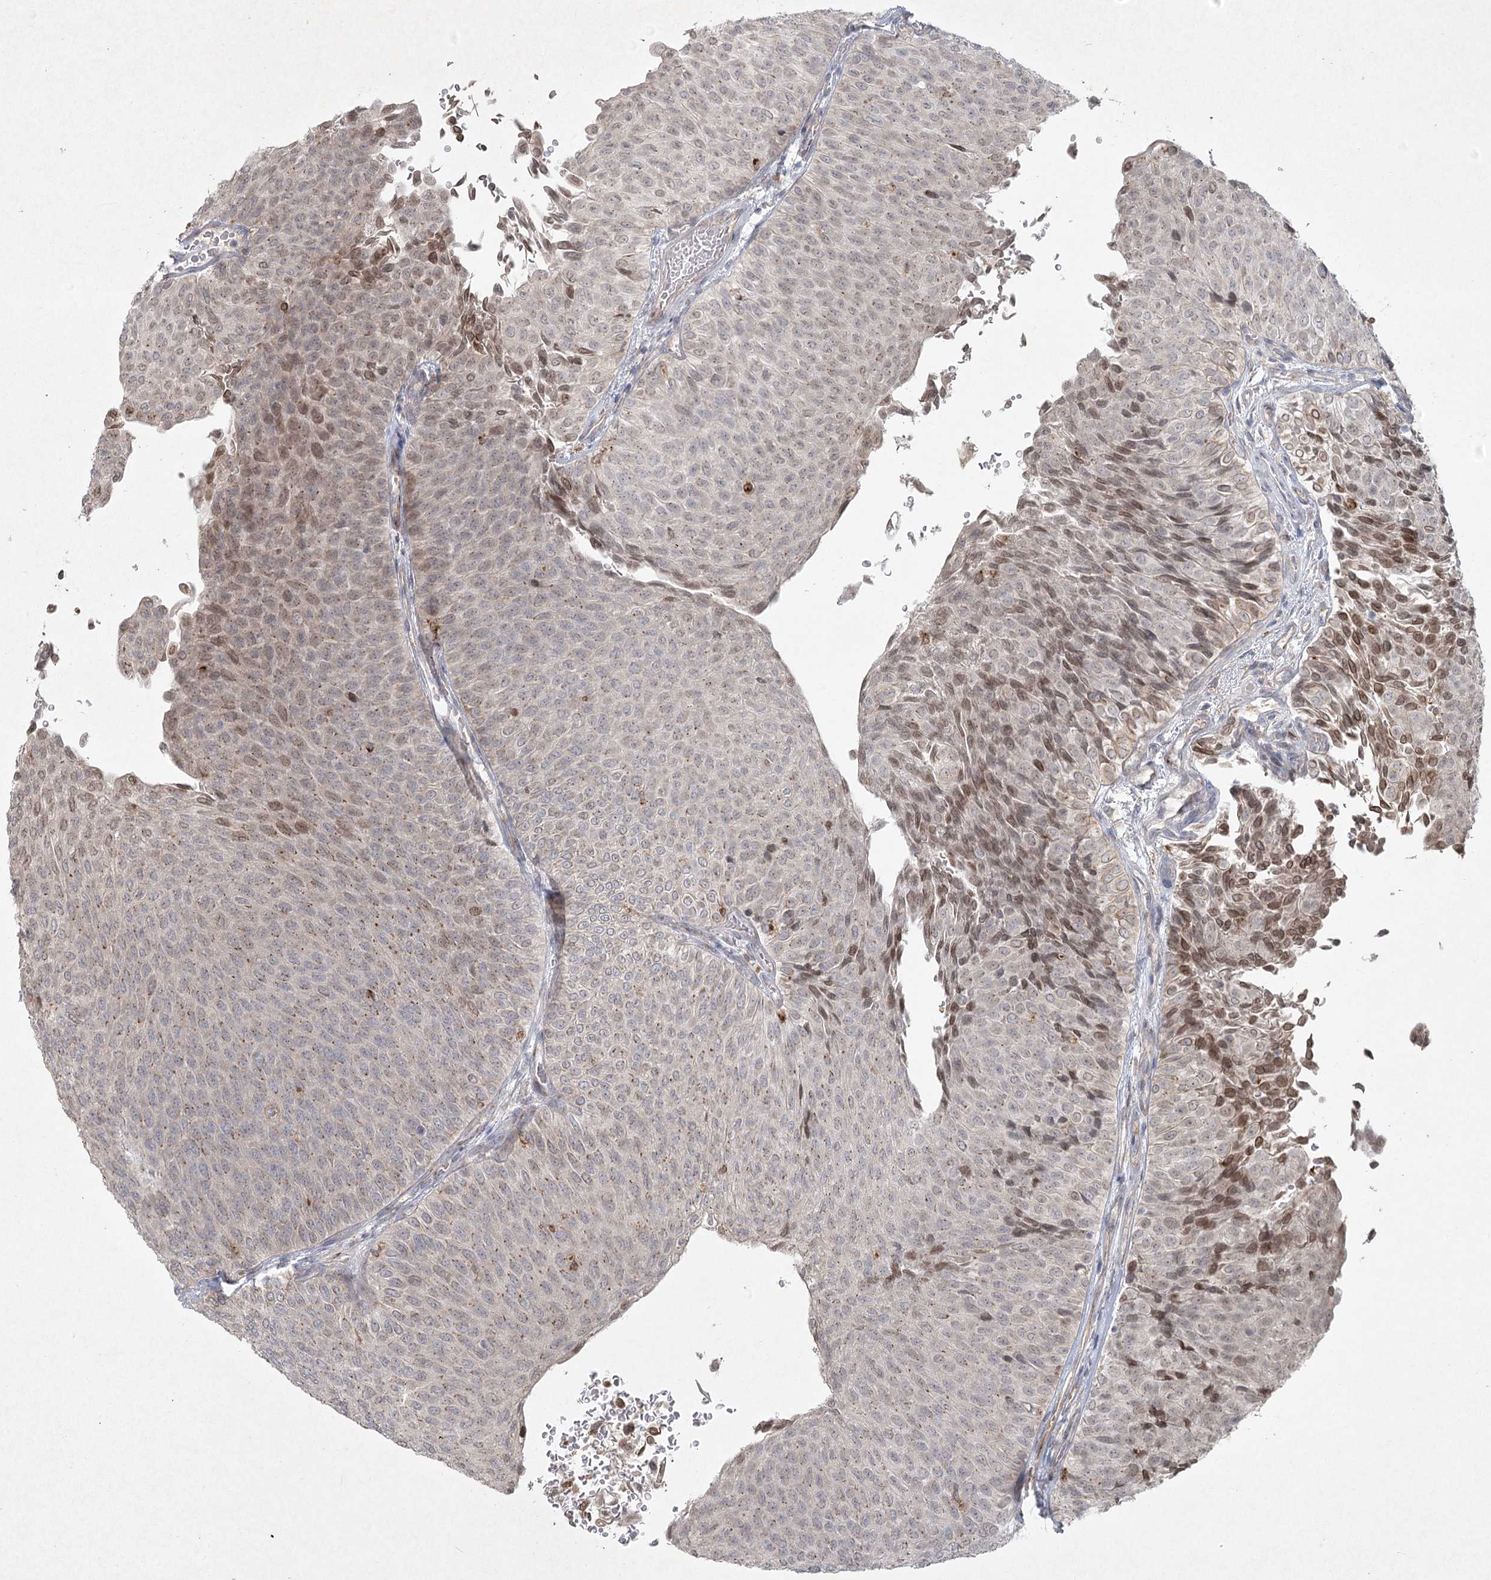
{"staining": {"intensity": "moderate", "quantity": "<25%", "location": "cytoplasmic/membranous,nuclear"}, "tissue": "urothelial cancer", "cell_type": "Tumor cells", "image_type": "cancer", "snomed": [{"axis": "morphology", "description": "Urothelial carcinoma, Low grade"}, {"axis": "topography", "description": "Urinary bladder"}], "caption": "Tumor cells exhibit moderate cytoplasmic/membranous and nuclear positivity in approximately <25% of cells in low-grade urothelial carcinoma. (DAB (3,3'-diaminobenzidine) = brown stain, brightfield microscopy at high magnification).", "gene": "LRP2BP", "patient": {"sex": "male", "age": 78}}